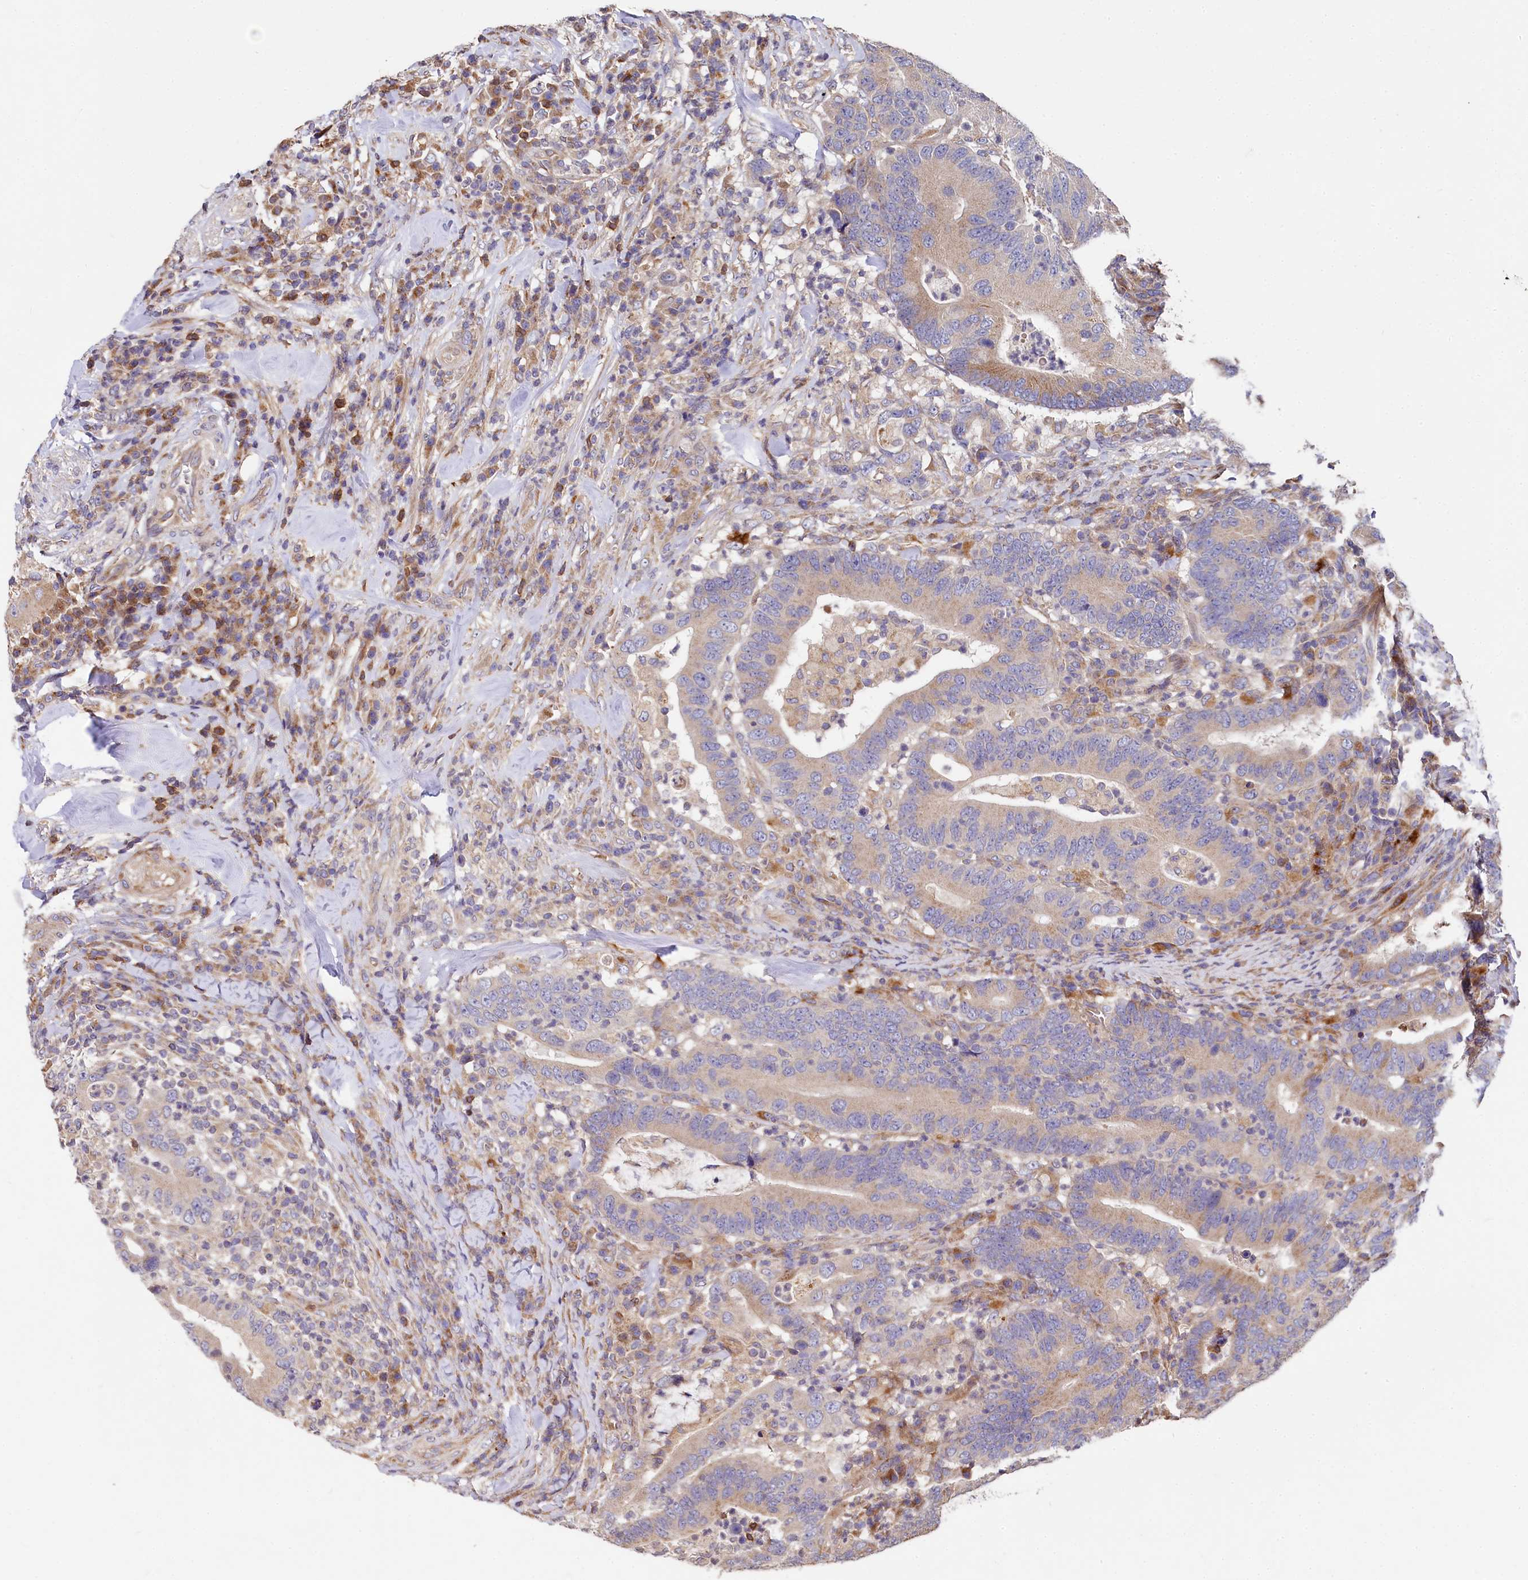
{"staining": {"intensity": "moderate", "quantity": "25%-75%", "location": "cytoplasmic/membranous"}, "tissue": "colorectal cancer", "cell_type": "Tumor cells", "image_type": "cancer", "snomed": [{"axis": "morphology", "description": "Adenocarcinoma, NOS"}, {"axis": "topography", "description": "Colon"}], "caption": "A brown stain highlights moderate cytoplasmic/membranous positivity of a protein in human colorectal adenocarcinoma tumor cells. (Brightfield microscopy of DAB IHC at high magnification).", "gene": "SPRYD3", "patient": {"sex": "female", "age": 66}}